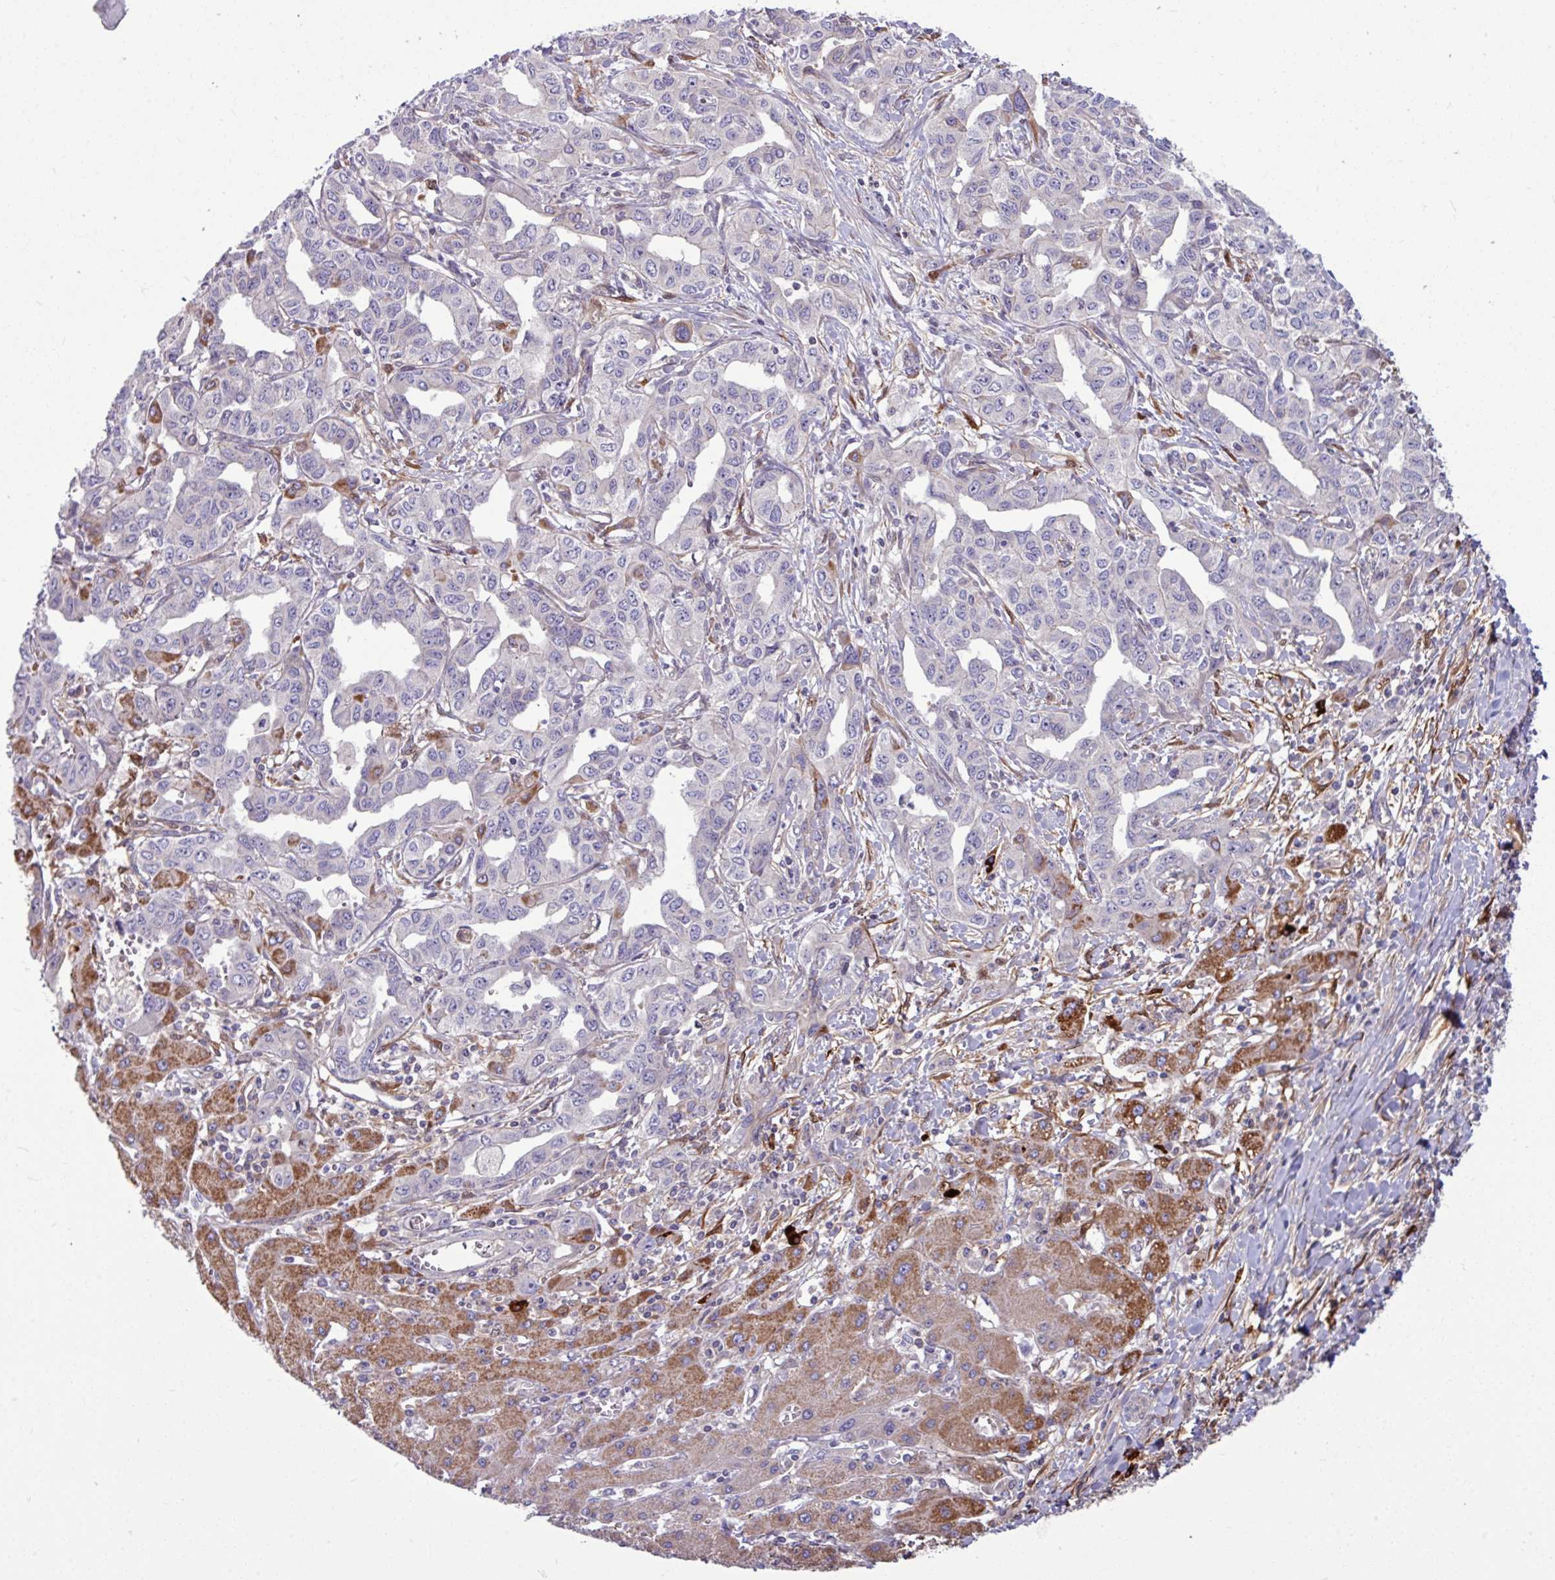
{"staining": {"intensity": "negative", "quantity": "none", "location": "none"}, "tissue": "liver cancer", "cell_type": "Tumor cells", "image_type": "cancer", "snomed": [{"axis": "morphology", "description": "Cholangiocarcinoma"}, {"axis": "topography", "description": "Liver"}], "caption": "The micrograph displays no significant expression in tumor cells of cholangiocarcinoma (liver).", "gene": "B4GALNT4", "patient": {"sex": "male", "age": 59}}